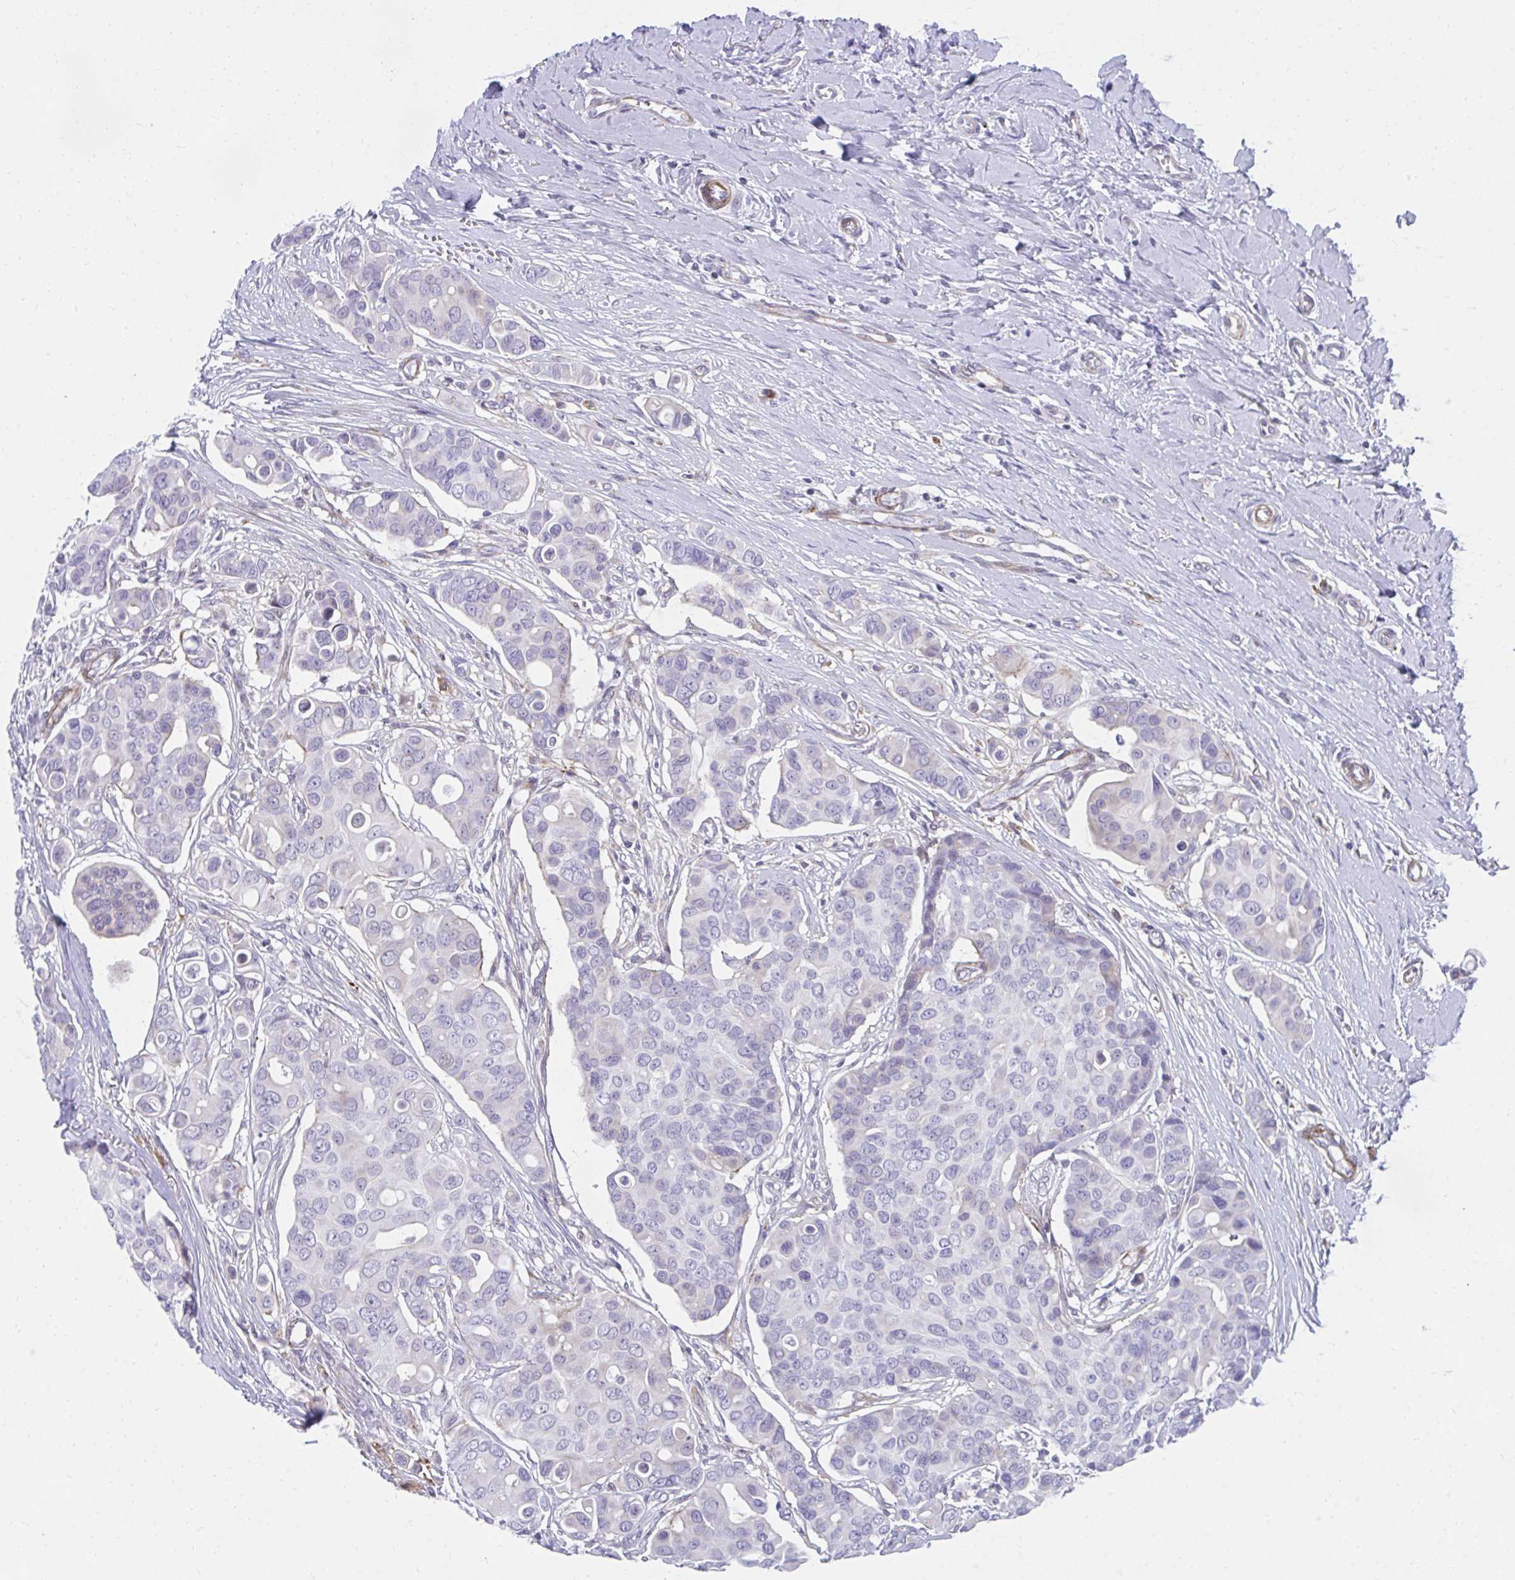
{"staining": {"intensity": "negative", "quantity": "none", "location": "none"}, "tissue": "breast cancer", "cell_type": "Tumor cells", "image_type": "cancer", "snomed": [{"axis": "morphology", "description": "Normal tissue, NOS"}, {"axis": "morphology", "description": "Duct carcinoma"}, {"axis": "topography", "description": "Skin"}, {"axis": "topography", "description": "Breast"}], "caption": "The histopathology image exhibits no significant staining in tumor cells of breast intraductal carcinoma.", "gene": "CSTB", "patient": {"sex": "female", "age": 54}}